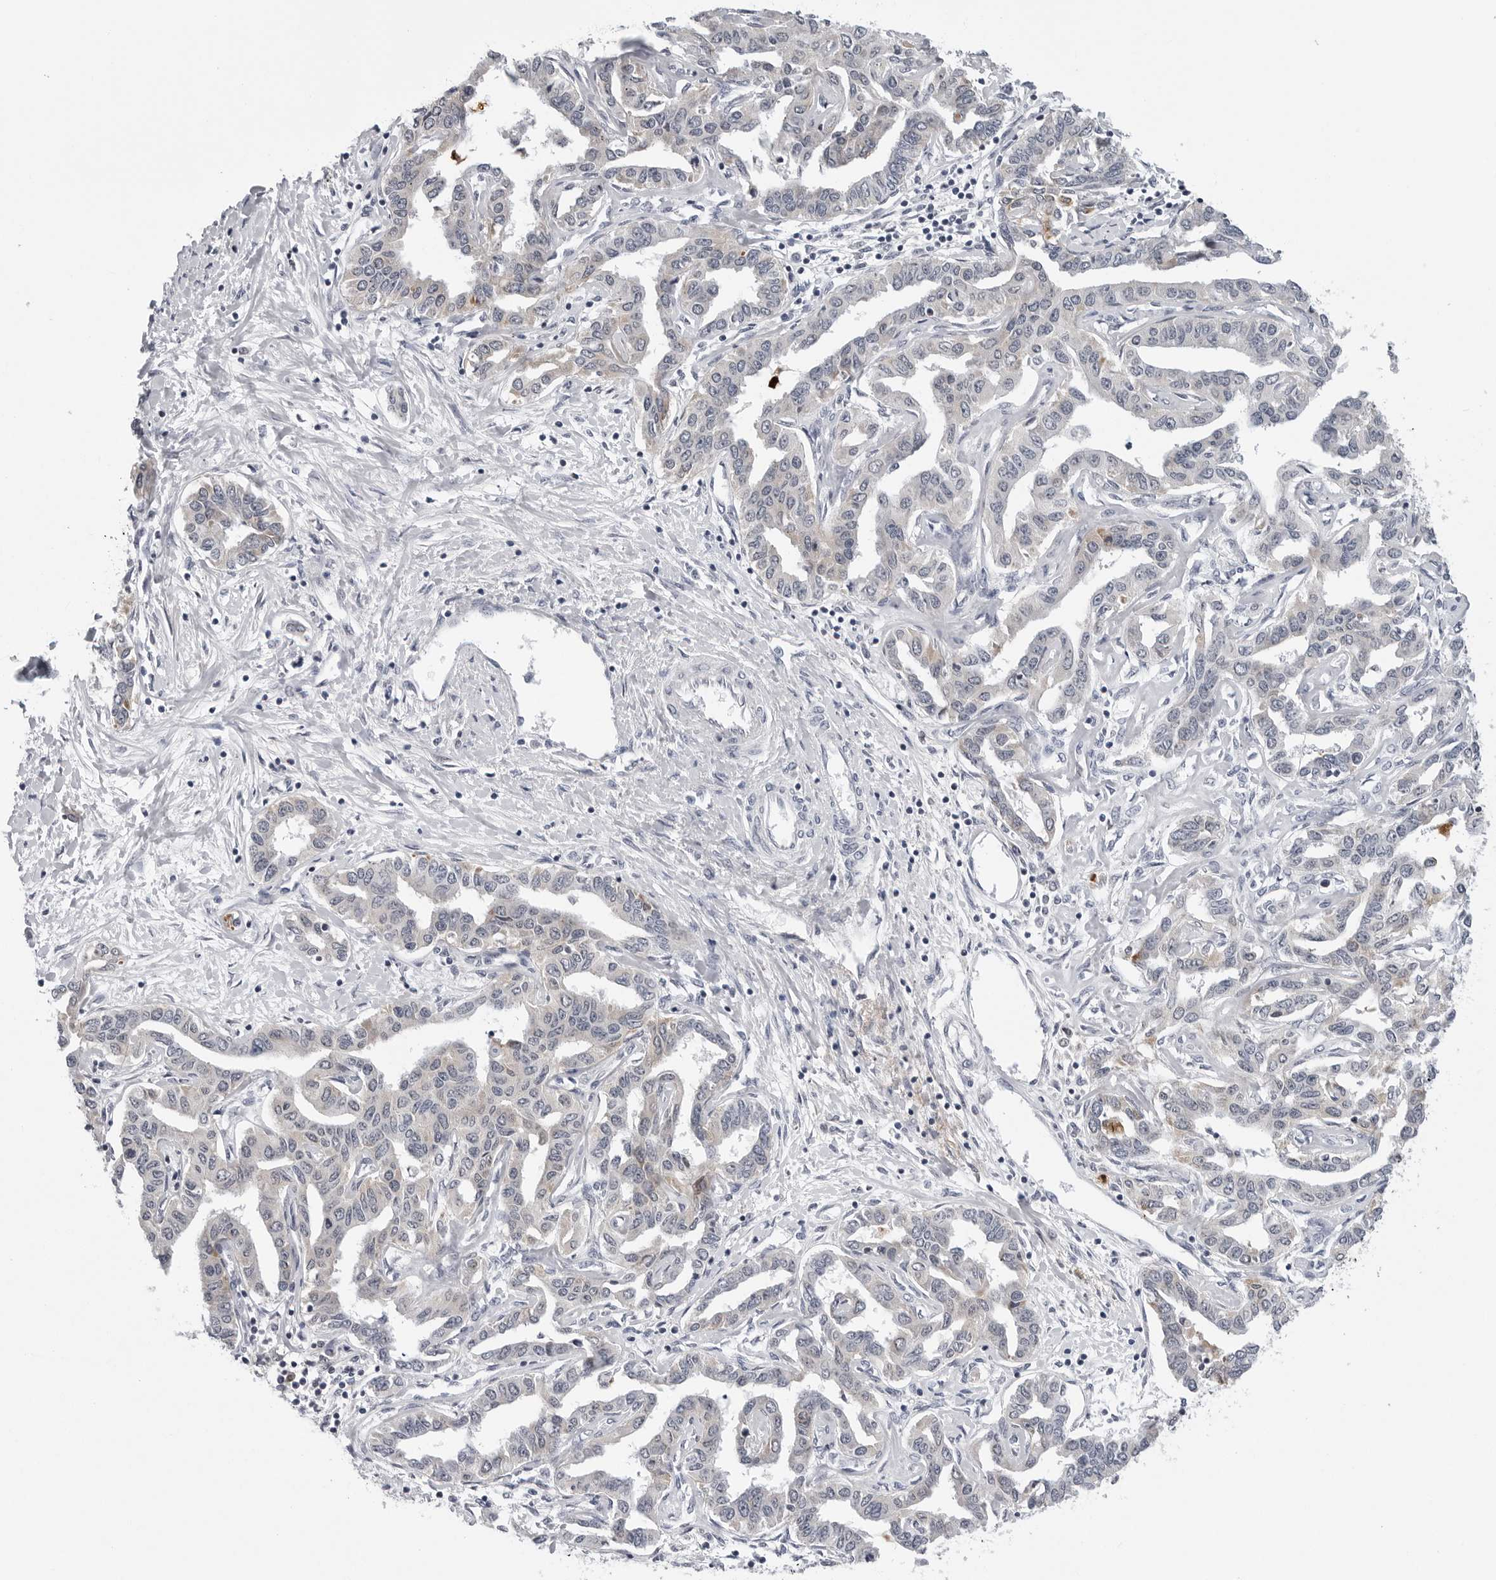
{"staining": {"intensity": "negative", "quantity": "none", "location": "none"}, "tissue": "liver cancer", "cell_type": "Tumor cells", "image_type": "cancer", "snomed": [{"axis": "morphology", "description": "Cholangiocarcinoma"}, {"axis": "topography", "description": "Liver"}], "caption": "IHC of liver cancer shows no positivity in tumor cells.", "gene": "CDK20", "patient": {"sex": "male", "age": 59}}